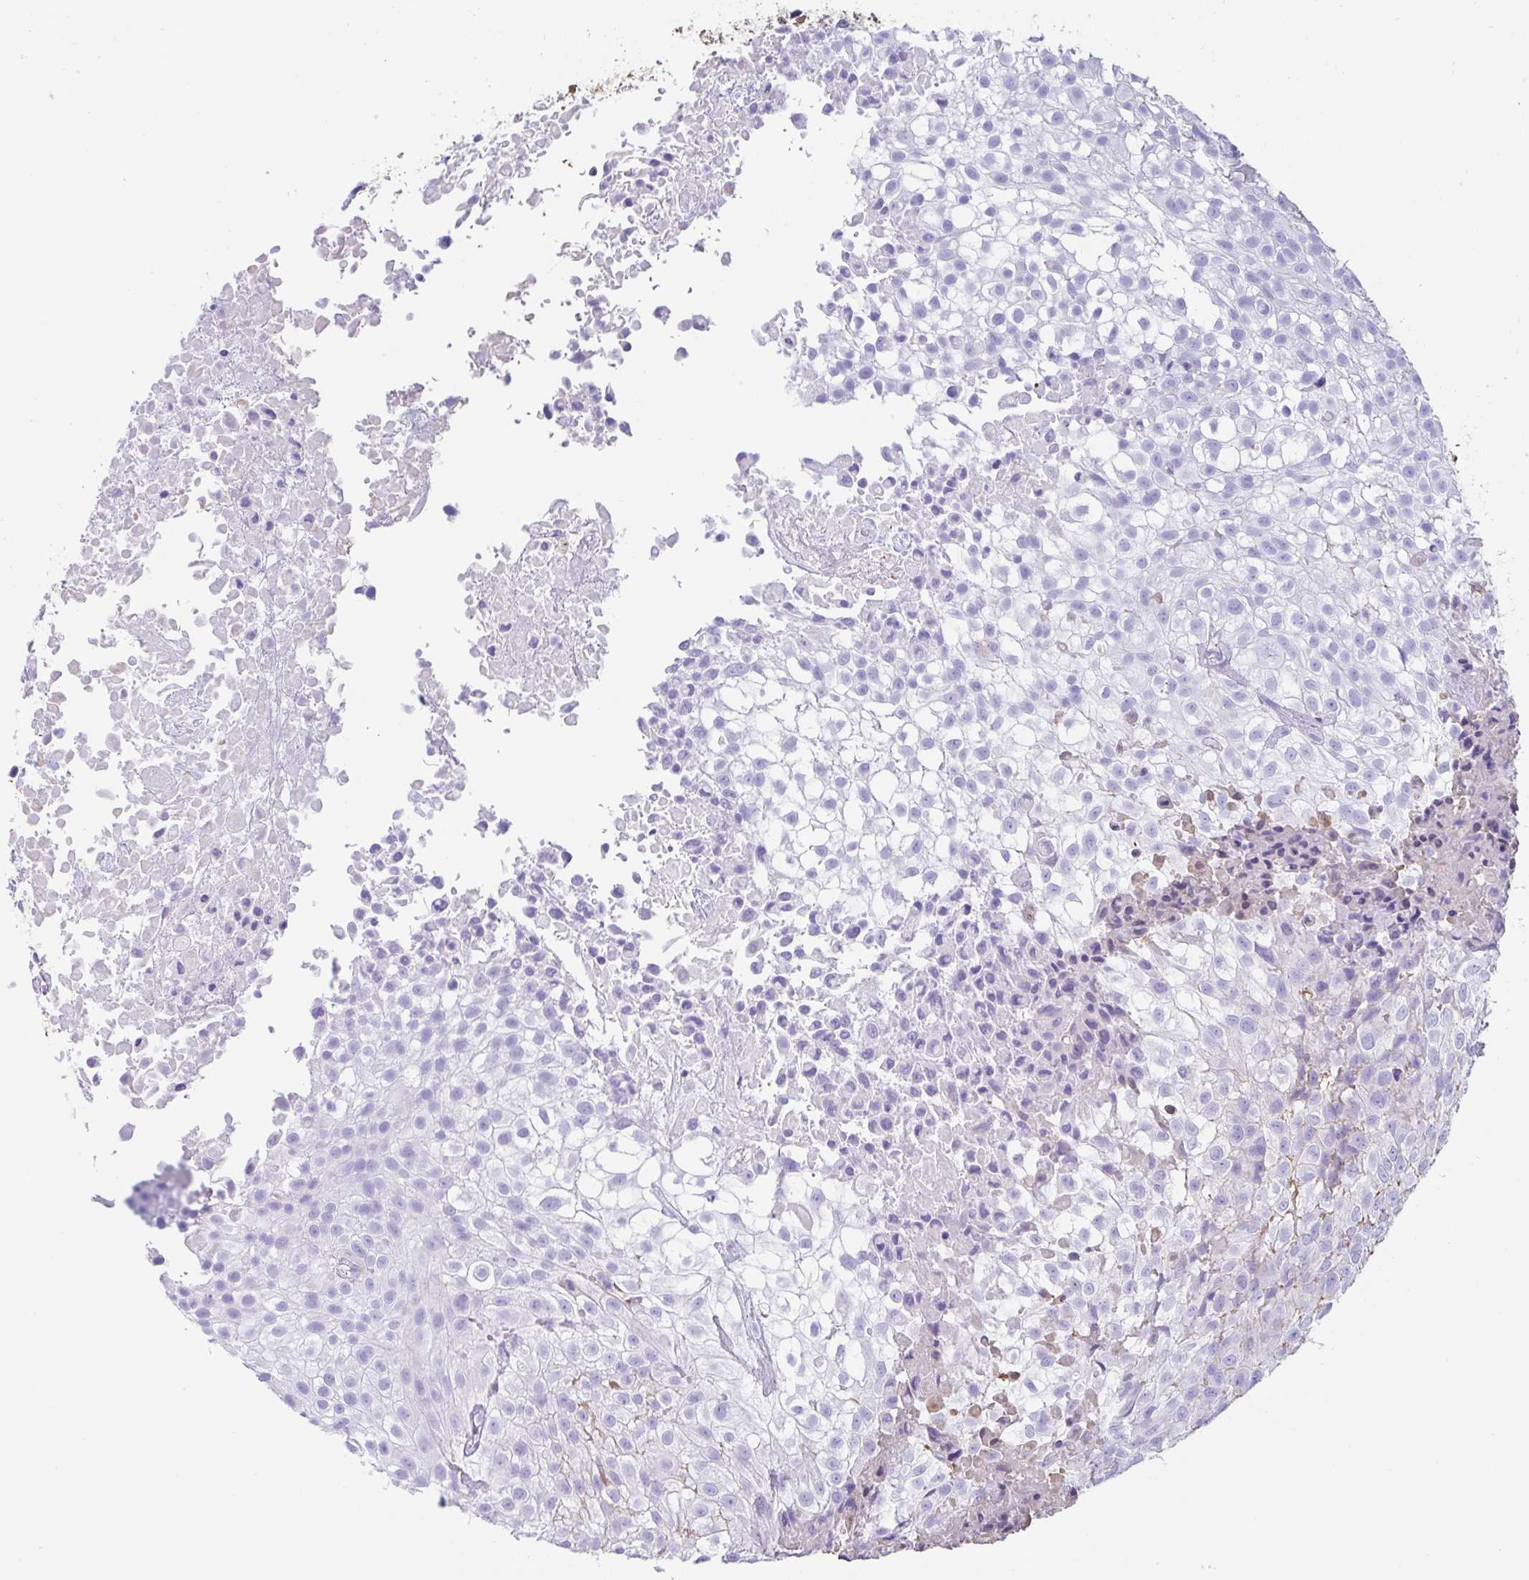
{"staining": {"intensity": "negative", "quantity": "none", "location": "none"}, "tissue": "urothelial cancer", "cell_type": "Tumor cells", "image_type": "cancer", "snomed": [{"axis": "morphology", "description": "Urothelial carcinoma, High grade"}, {"axis": "topography", "description": "Urinary bladder"}], "caption": "Histopathology image shows no significant protein expression in tumor cells of urothelial cancer.", "gene": "HOXC12", "patient": {"sex": "male", "age": 56}}